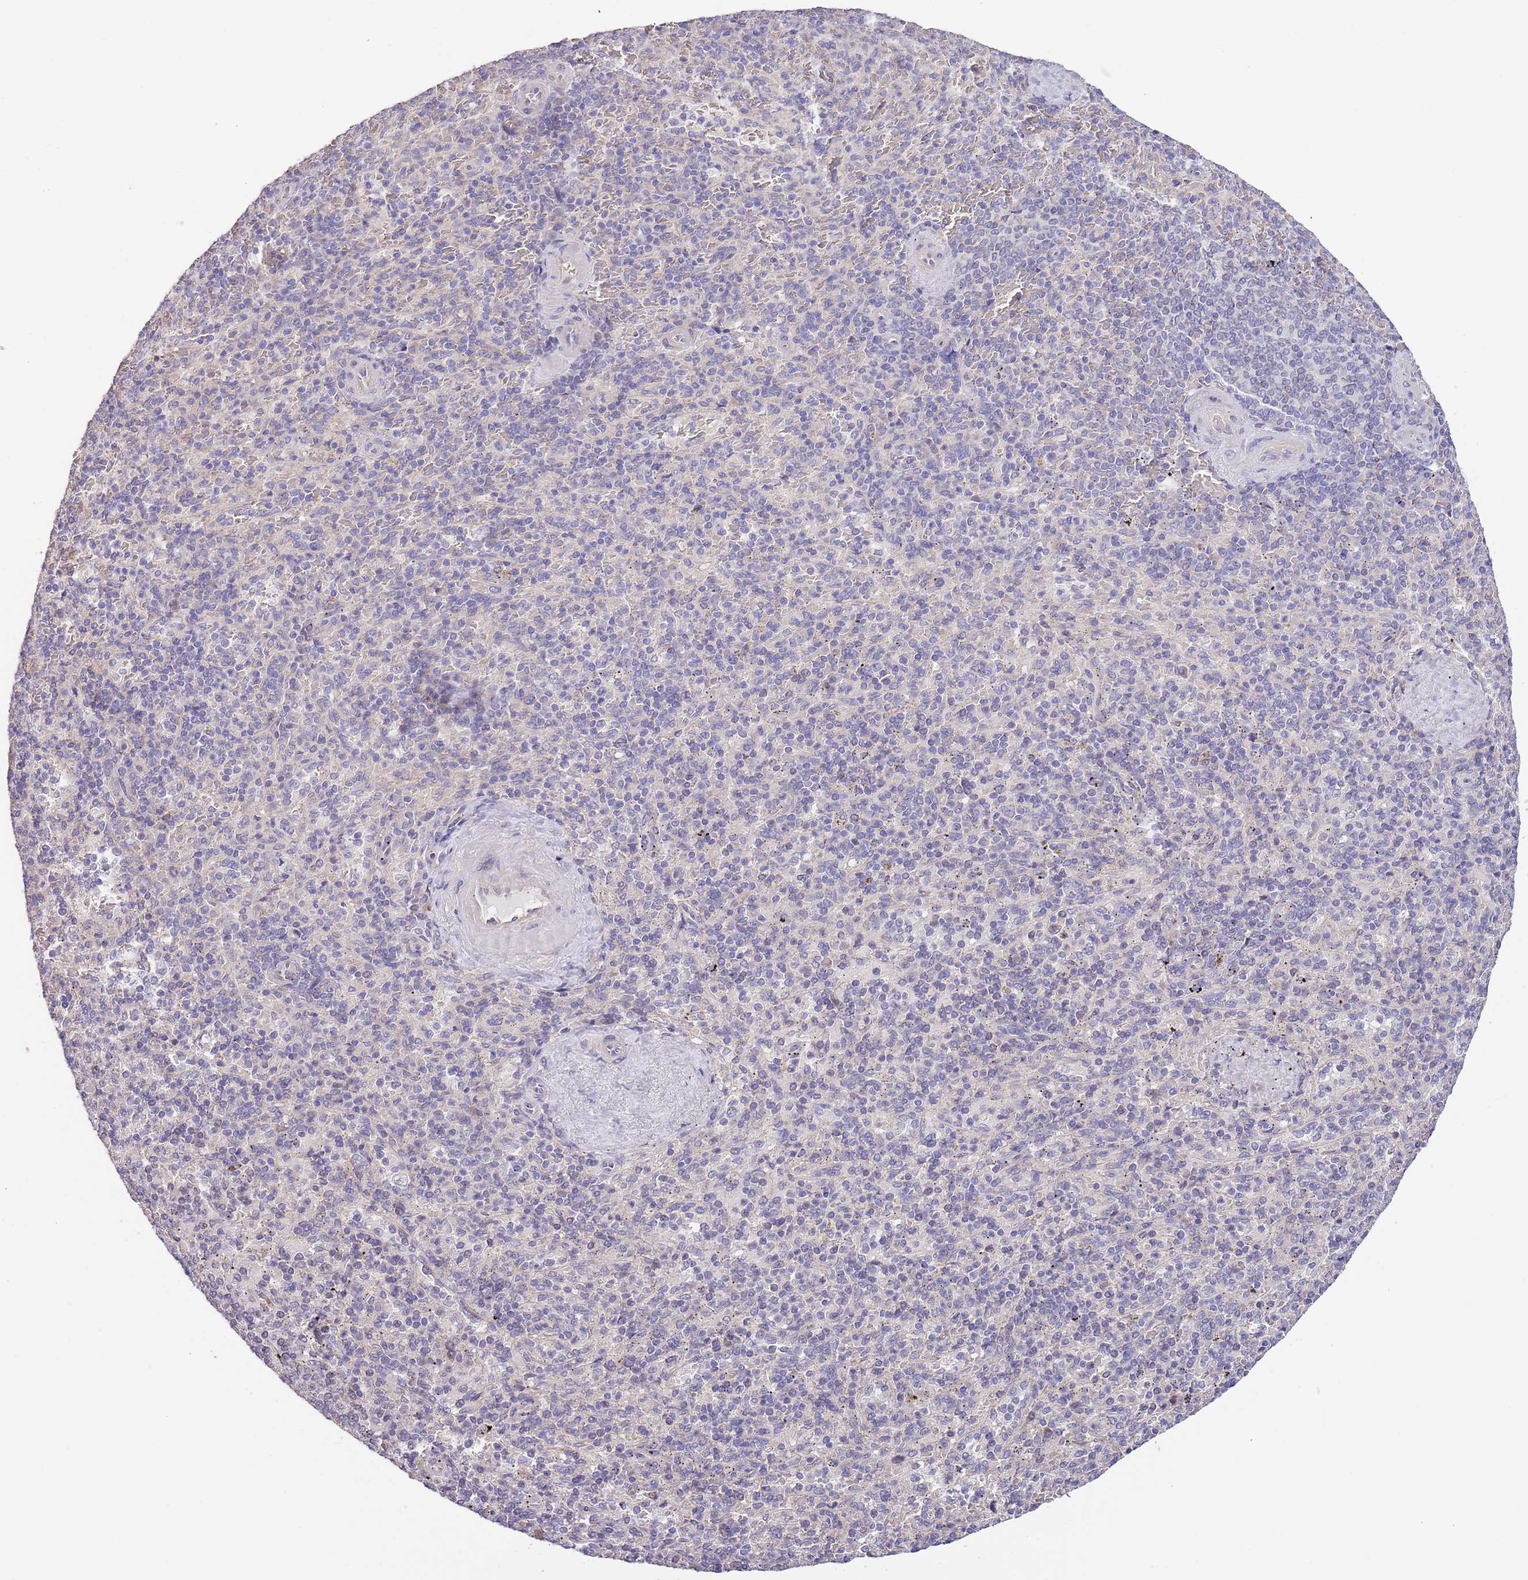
{"staining": {"intensity": "negative", "quantity": "none", "location": "none"}, "tissue": "spleen", "cell_type": "Cells in red pulp", "image_type": "normal", "snomed": [{"axis": "morphology", "description": "Normal tissue, NOS"}, {"axis": "topography", "description": "Spleen"}], "caption": "The micrograph demonstrates no staining of cells in red pulp in normal spleen.", "gene": "LIPJ", "patient": {"sex": "male", "age": 82}}